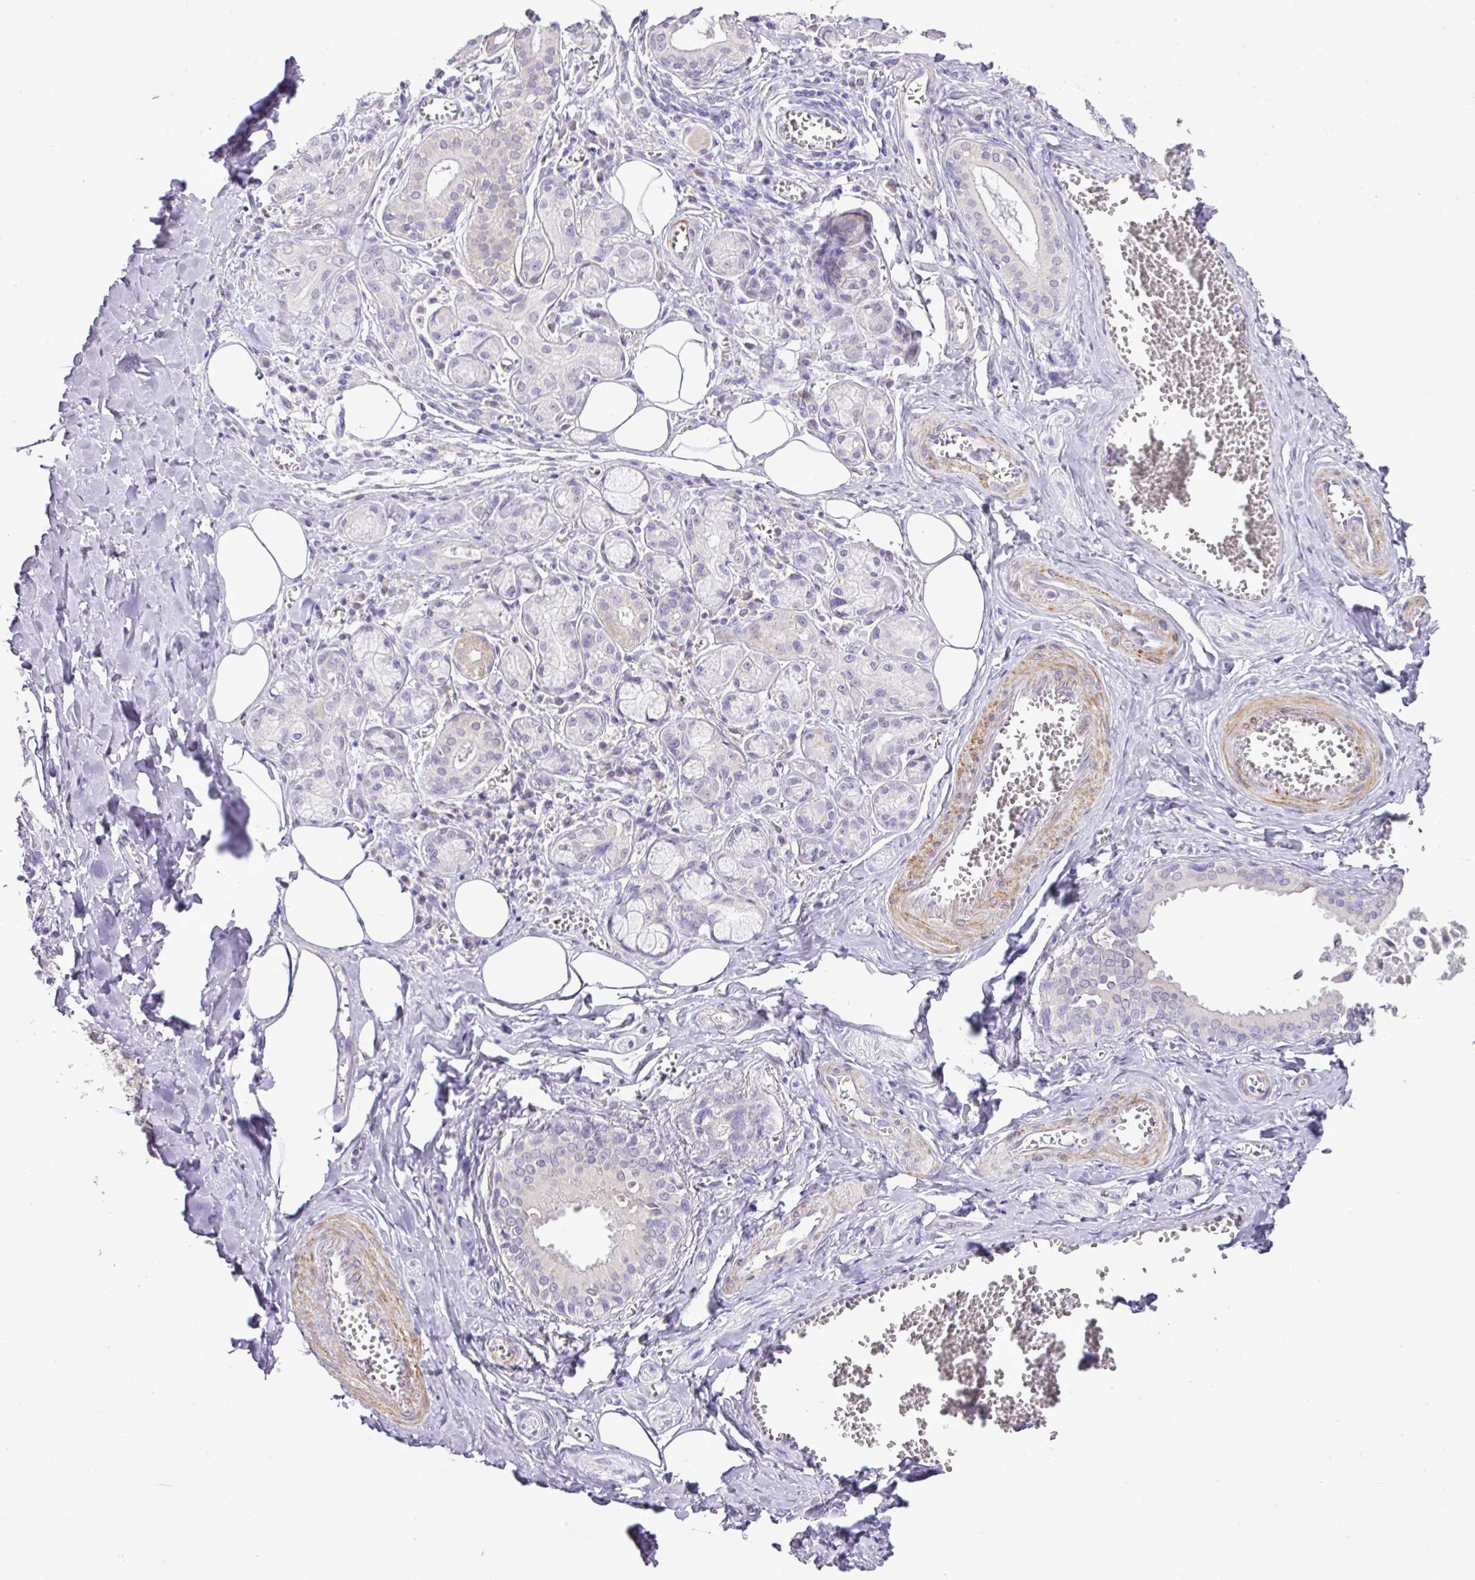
{"staining": {"intensity": "moderate", "quantity": "<25%", "location": "cytoplasmic/membranous"}, "tissue": "salivary gland", "cell_type": "Glandular cells", "image_type": "normal", "snomed": [{"axis": "morphology", "description": "Normal tissue, NOS"}, {"axis": "topography", "description": "Salivary gland"}], "caption": "The immunohistochemical stain shows moderate cytoplasmic/membranous positivity in glandular cells of unremarkable salivary gland.", "gene": "DIP2A", "patient": {"sex": "male", "age": 74}}